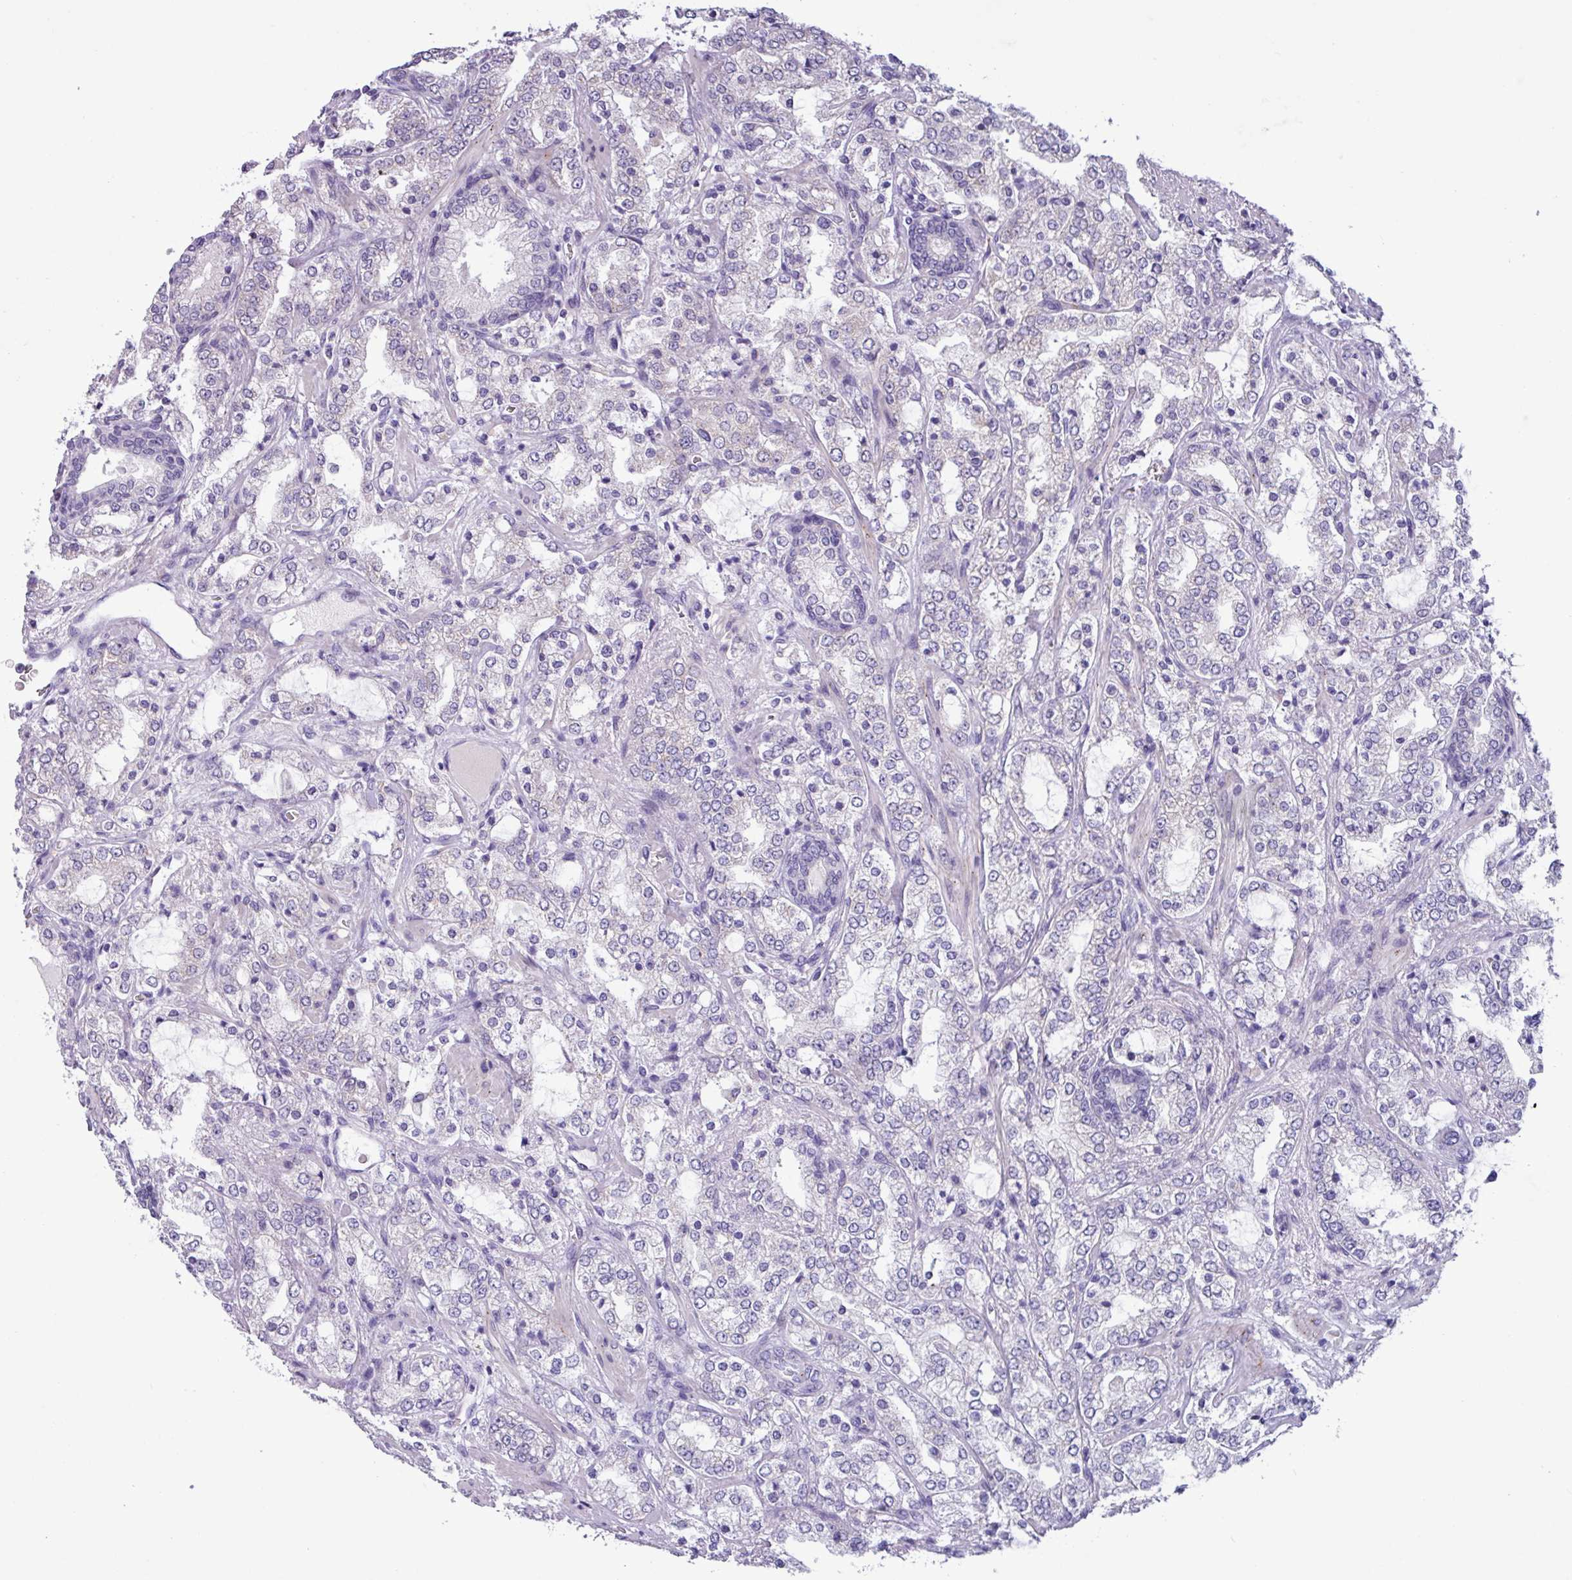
{"staining": {"intensity": "negative", "quantity": "none", "location": "none"}, "tissue": "prostate cancer", "cell_type": "Tumor cells", "image_type": "cancer", "snomed": [{"axis": "morphology", "description": "Adenocarcinoma, High grade"}, {"axis": "topography", "description": "Prostate"}], "caption": "Immunohistochemistry of human prostate cancer exhibits no expression in tumor cells.", "gene": "STIMATE", "patient": {"sex": "male", "age": 64}}